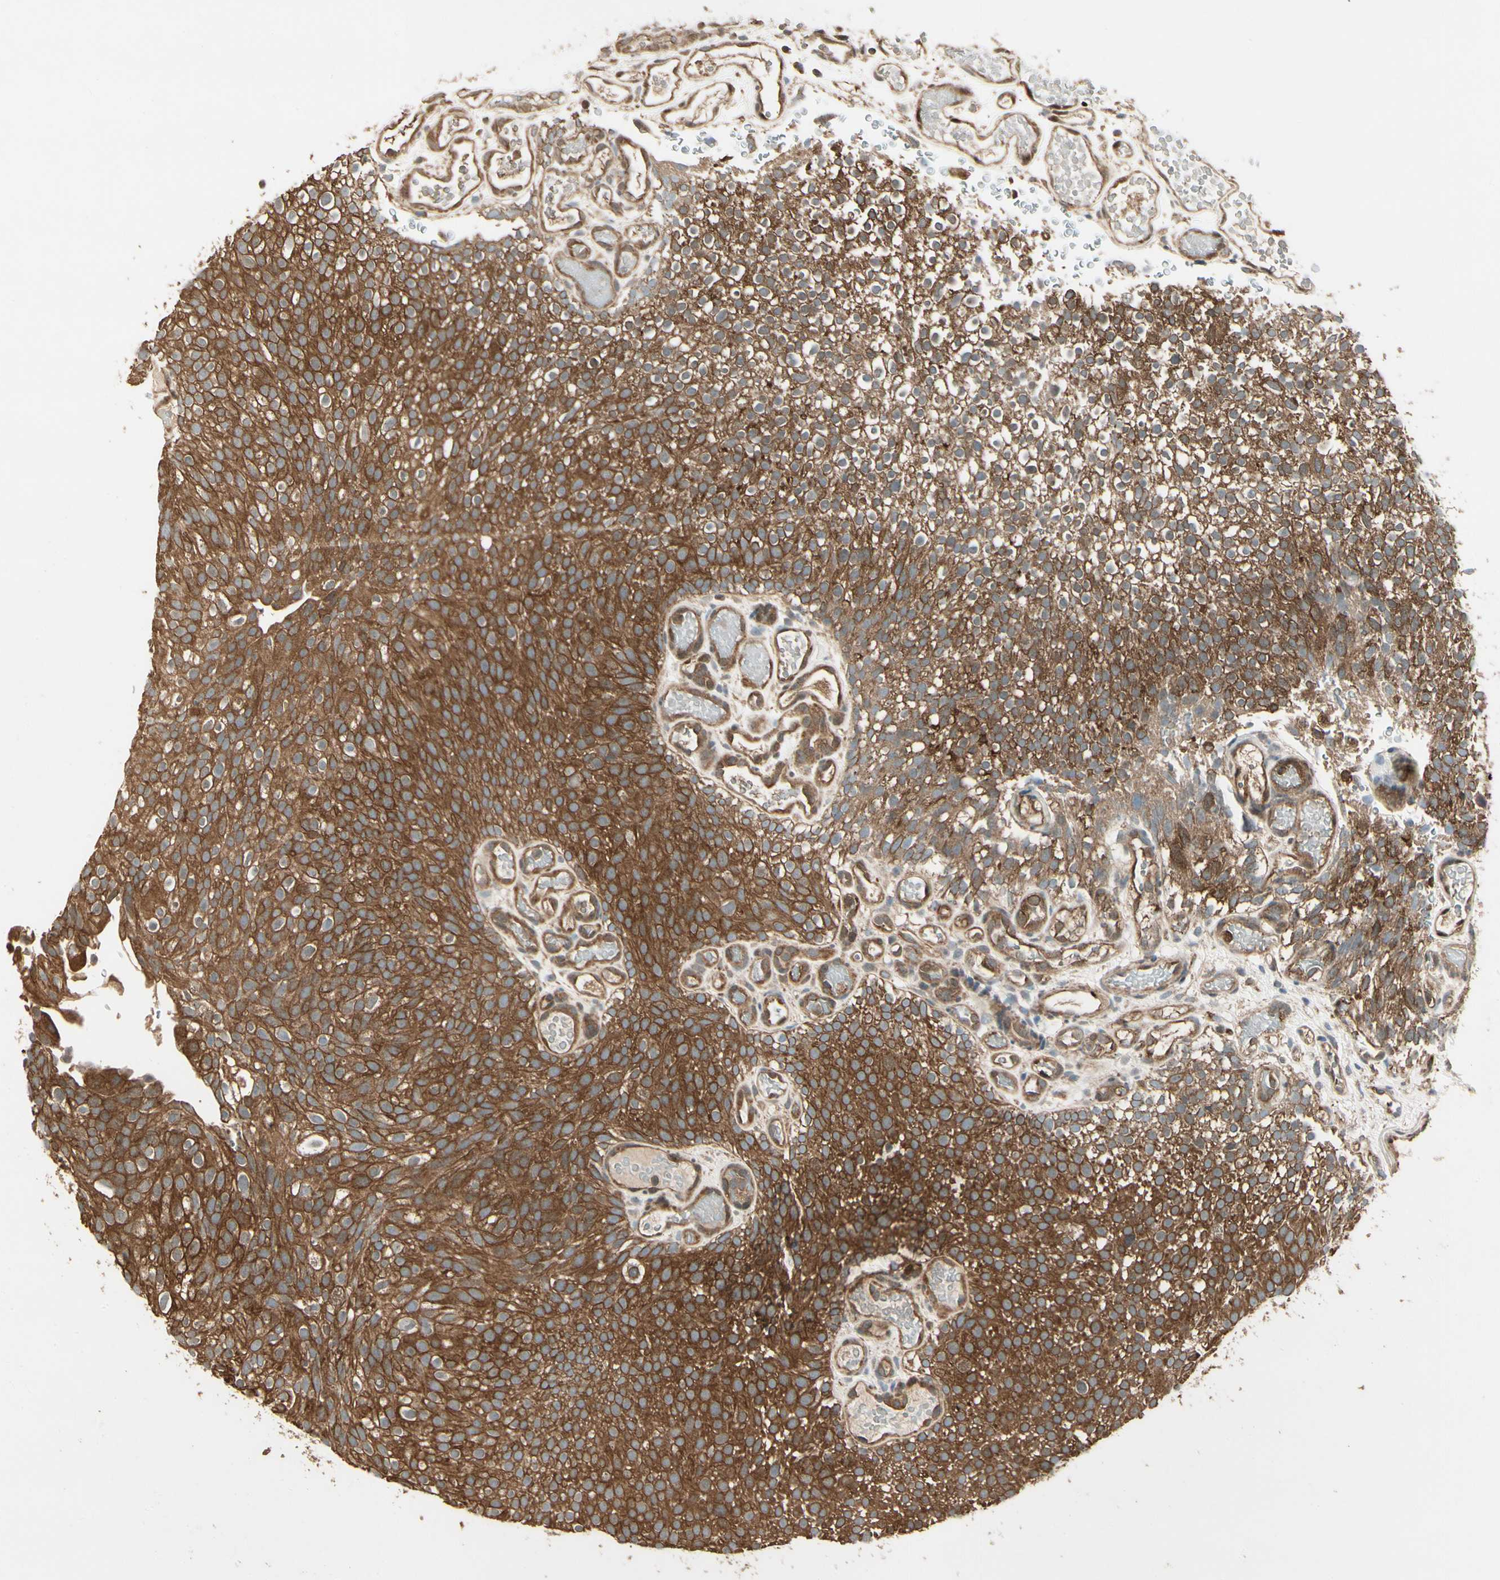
{"staining": {"intensity": "strong", "quantity": ">75%", "location": "cytoplasmic/membranous"}, "tissue": "urothelial cancer", "cell_type": "Tumor cells", "image_type": "cancer", "snomed": [{"axis": "morphology", "description": "Urothelial carcinoma, Low grade"}, {"axis": "topography", "description": "Urinary bladder"}], "caption": "The micrograph demonstrates staining of low-grade urothelial carcinoma, revealing strong cytoplasmic/membranous protein positivity (brown color) within tumor cells.", "gene": "CCT7", "patient": {"sex": "male", "age": 78}}